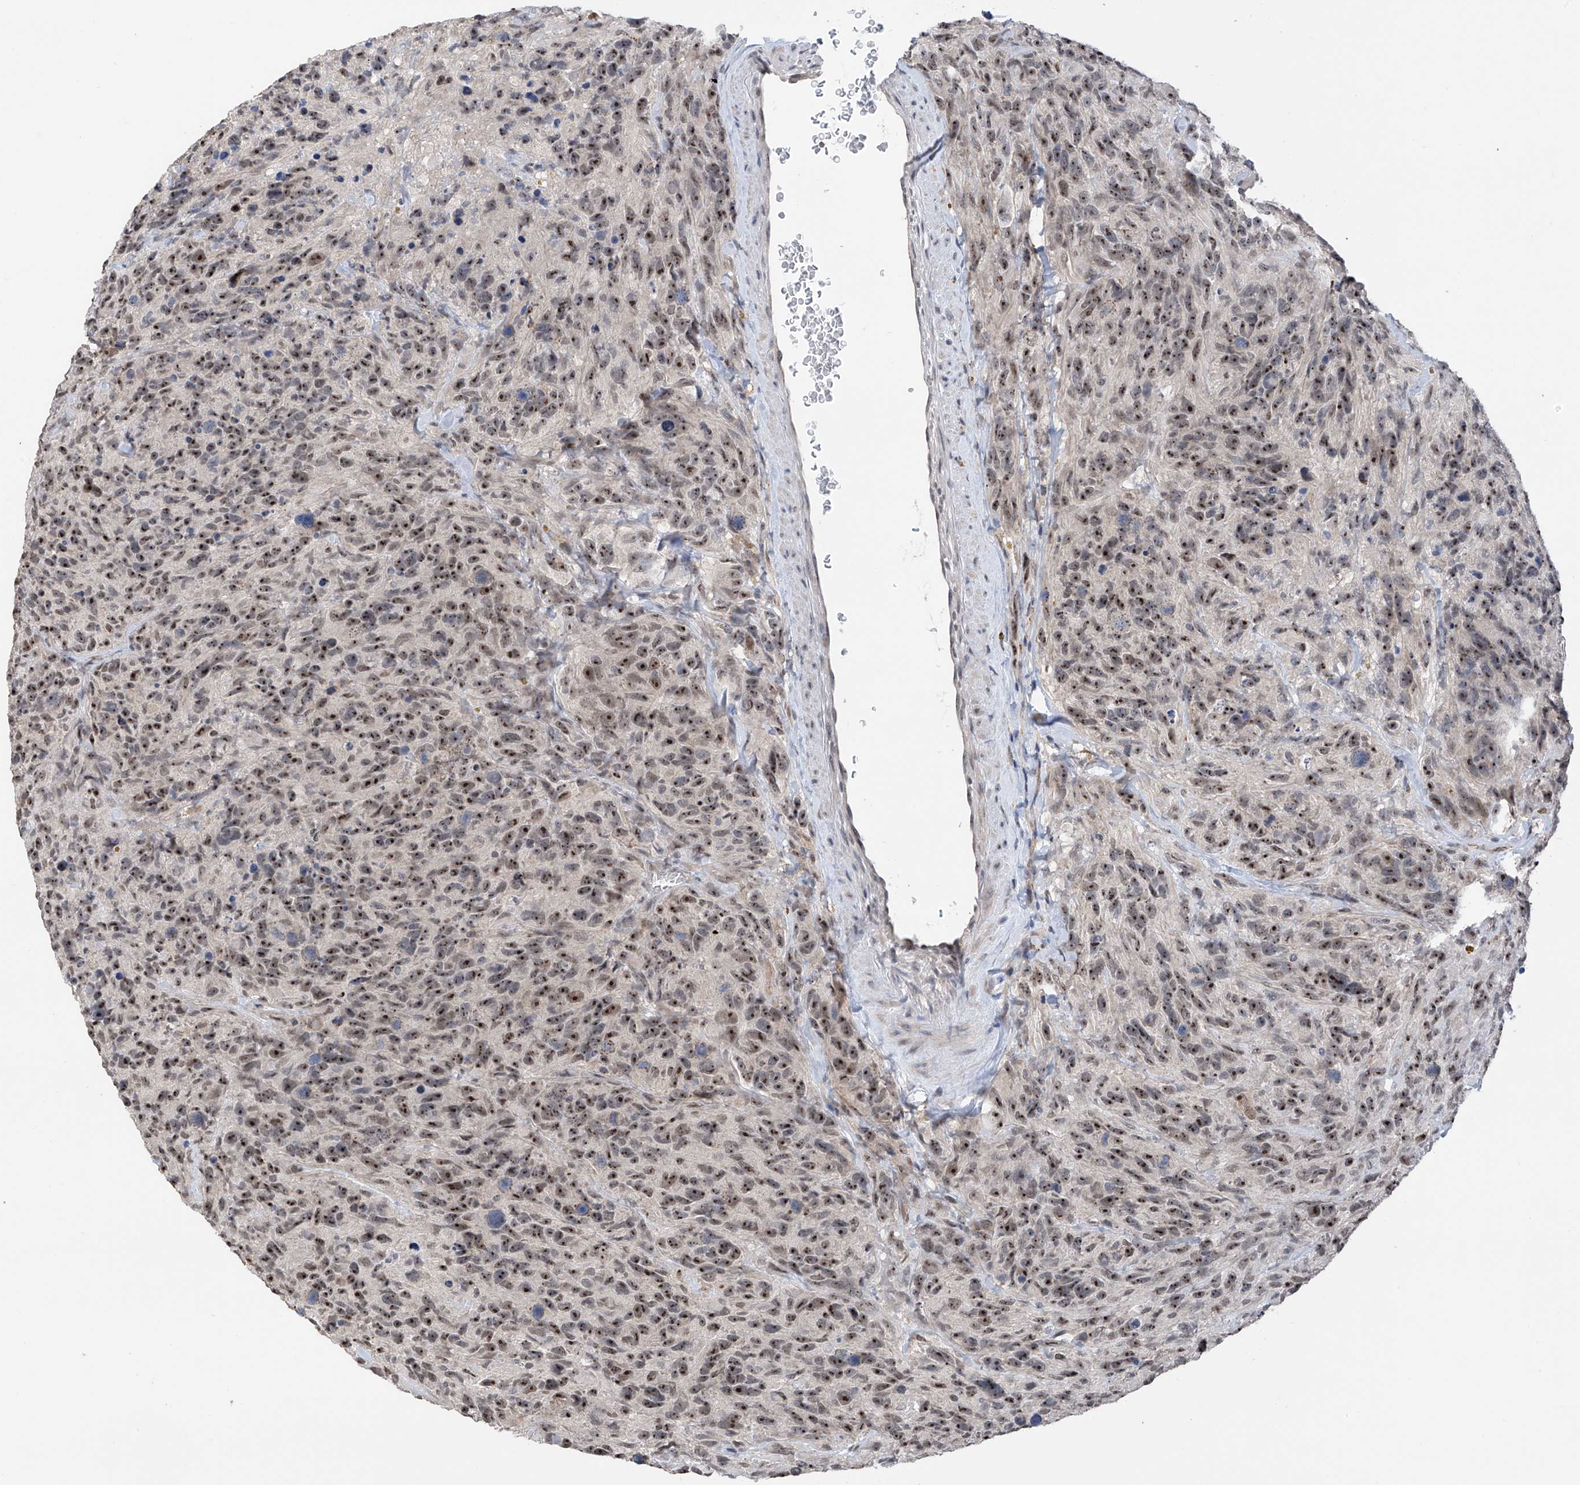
{"staining": {"intensity": "moderate", "quantity": ">75%", "location": "nuclear"}, "tissue": "glioma", "cell_type": "Tumor cells", "image_type": "cancer", "snomed": [{"axis": "morphology", "description": "Glioma, malignant, High grade"}, {"axis": "topography", "description": "Brain"}], "caption": "A high-resolution histopathology image shows immunohistochemistry staining of malignant high-grade glioma, which shows moderate nuclear positivity in approximately >75% of tumor cells.", "gene": "C1orf131", "patient": {"sex": "male", "age": 69}}